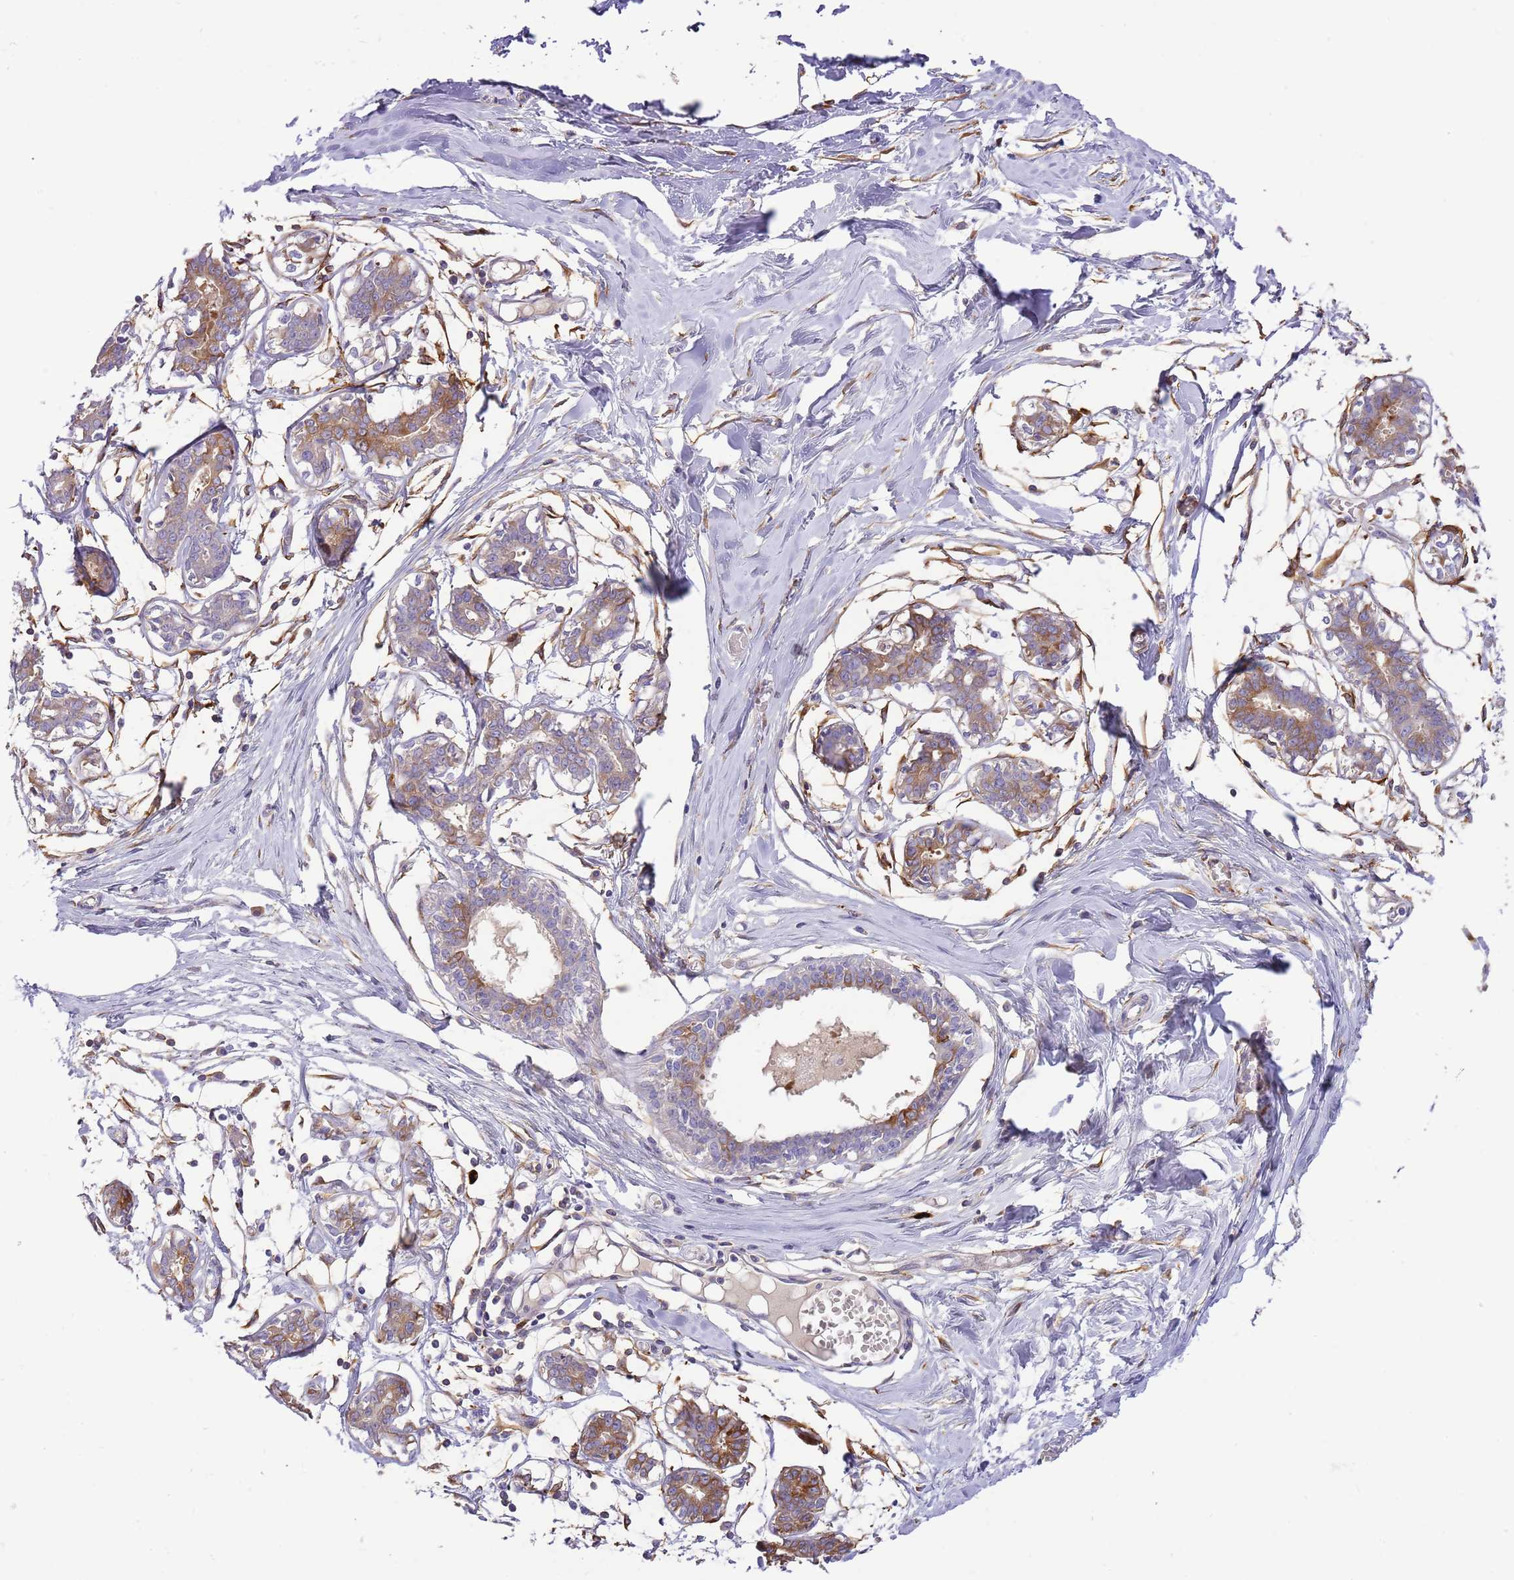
{"staining": {"intensity": "moderate", "quantity": ">75%", "location": "cytoplasmic/membranous"}, "tissue": "breast", "cell_type": "Adipocytes", "image_type": "normal", "snomed": [{"axis": "morphology", "description": "Normal tissue, NOS"}, {"axis": "topography", "description": "Breast"}], "caption": "DAB (3,3'-diaminobenzidine) immunohistochemical staining of unremarkable breast shows moderate cytoplasmic/membranous protein expression in about >75% of adipocytes.", "gene": "RFK", "patient": {"sex": "female", "age": 27}}